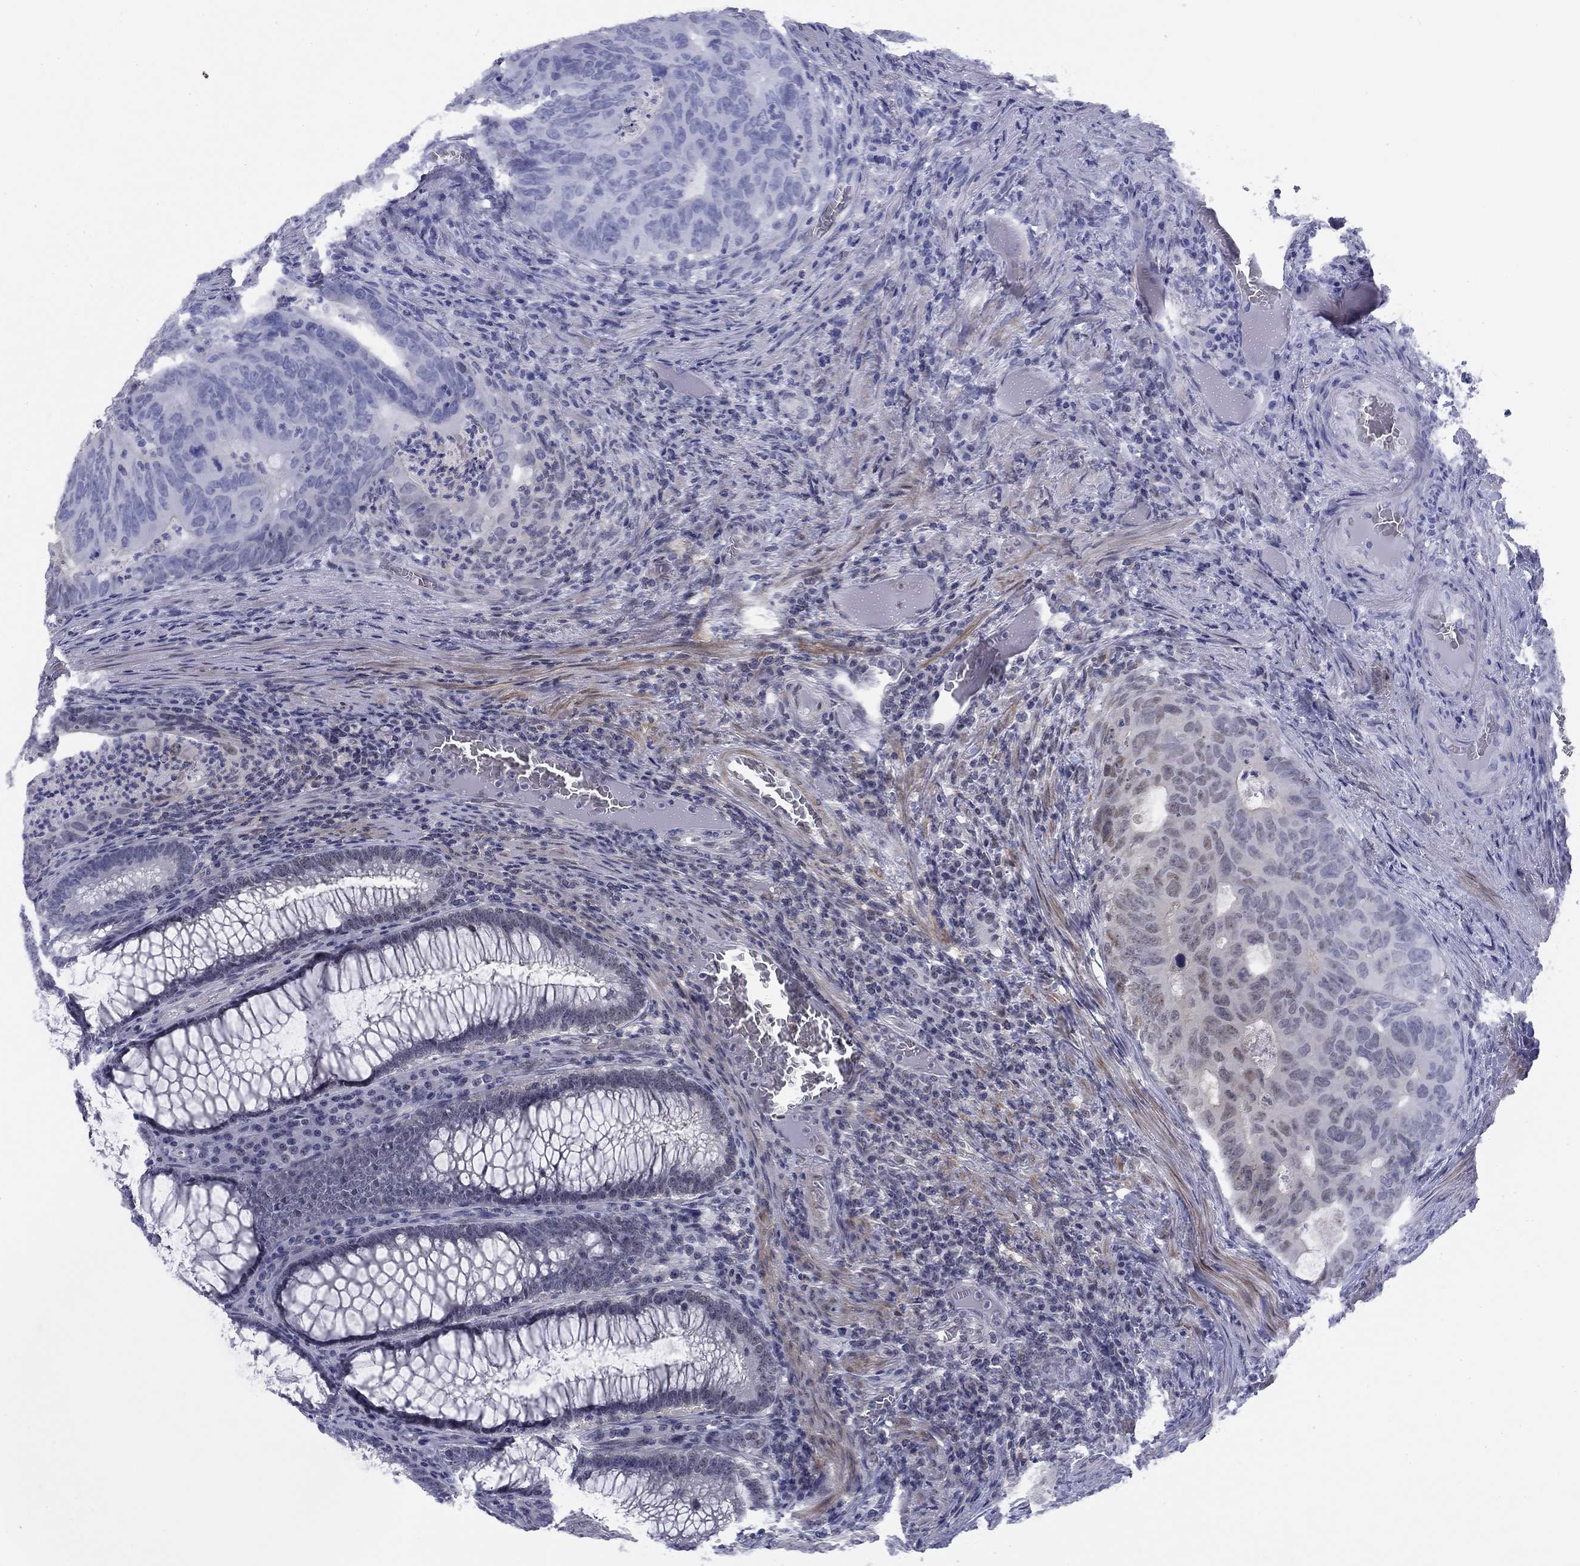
{"staining": {"intensity": "negative", "quantity": "none", "location": "none"}, "tissue": "colorectal cancer", "cell_type": "Tumor cells", "image_type": "cancer", "snomed": [{"axis": "morphology", "description": "Adenocarcinoma, NOS"}, {"axis": "topography", "description": "Colon"}], "caption": "Immunohistochemistry of adenocarcinoma (colorectal) displays no expression in tumor cells.", "gene": "TIGD4", "patient": {"sex": "male", "age": 79}}